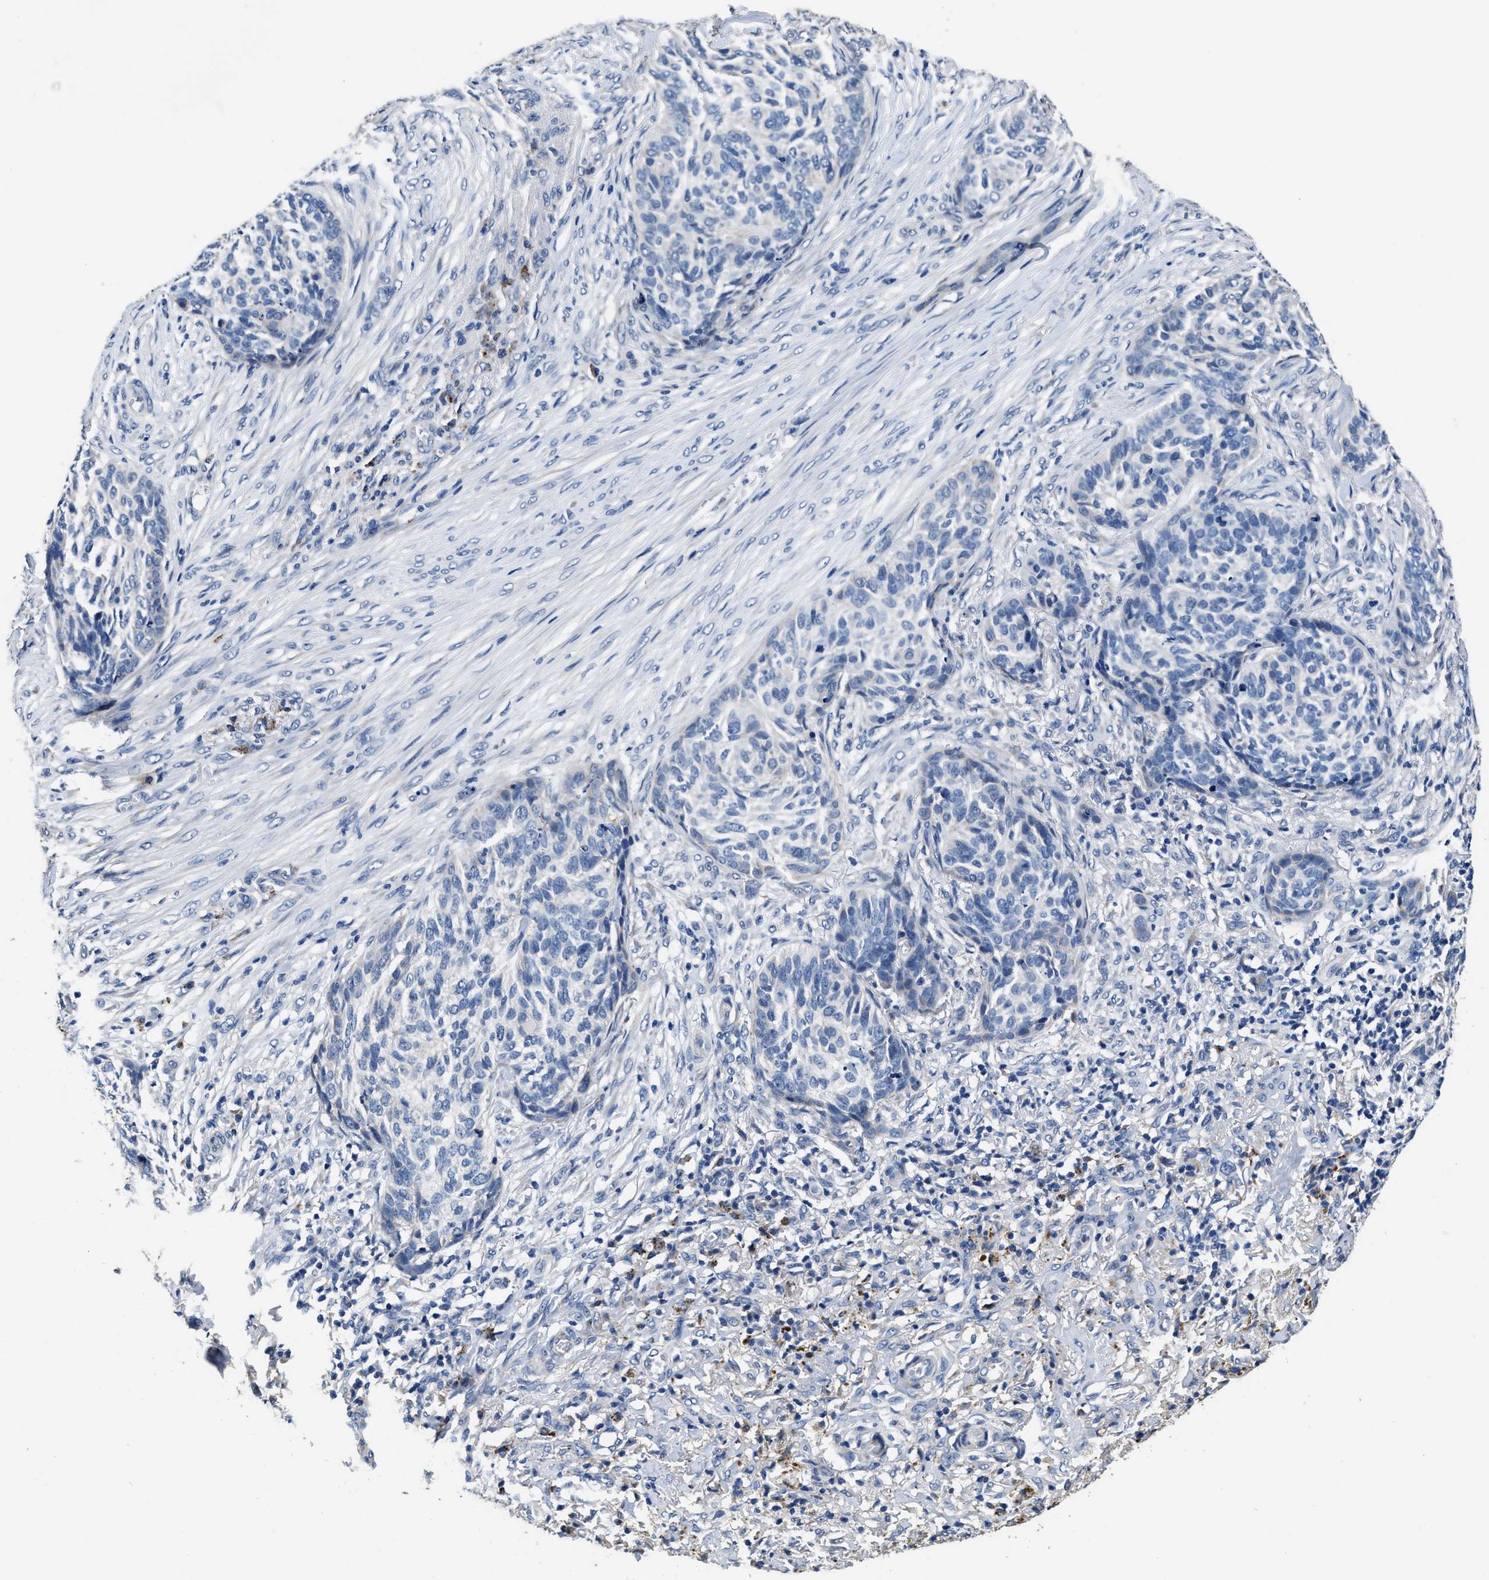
{"staining": {"intensity": "negative", "quantity": "none", "location": "none"}, "tissue": "skin cancer", "cell_type": "Tumor cells", "image_type": "cancer", "snomed": [{"axis": "morphology", "description": "Basal cell carcinoma"}, {"axis": "topography", "description": "Skin"}], "caption": "Immunohistochemical staining of human skin basal cell carcinoma exhibits no significant staining in tumor cells. (DAB immunohistochemistry, high magnification).", "gene": "UBR4", "patient": {"sex": "male", "age": 85}}